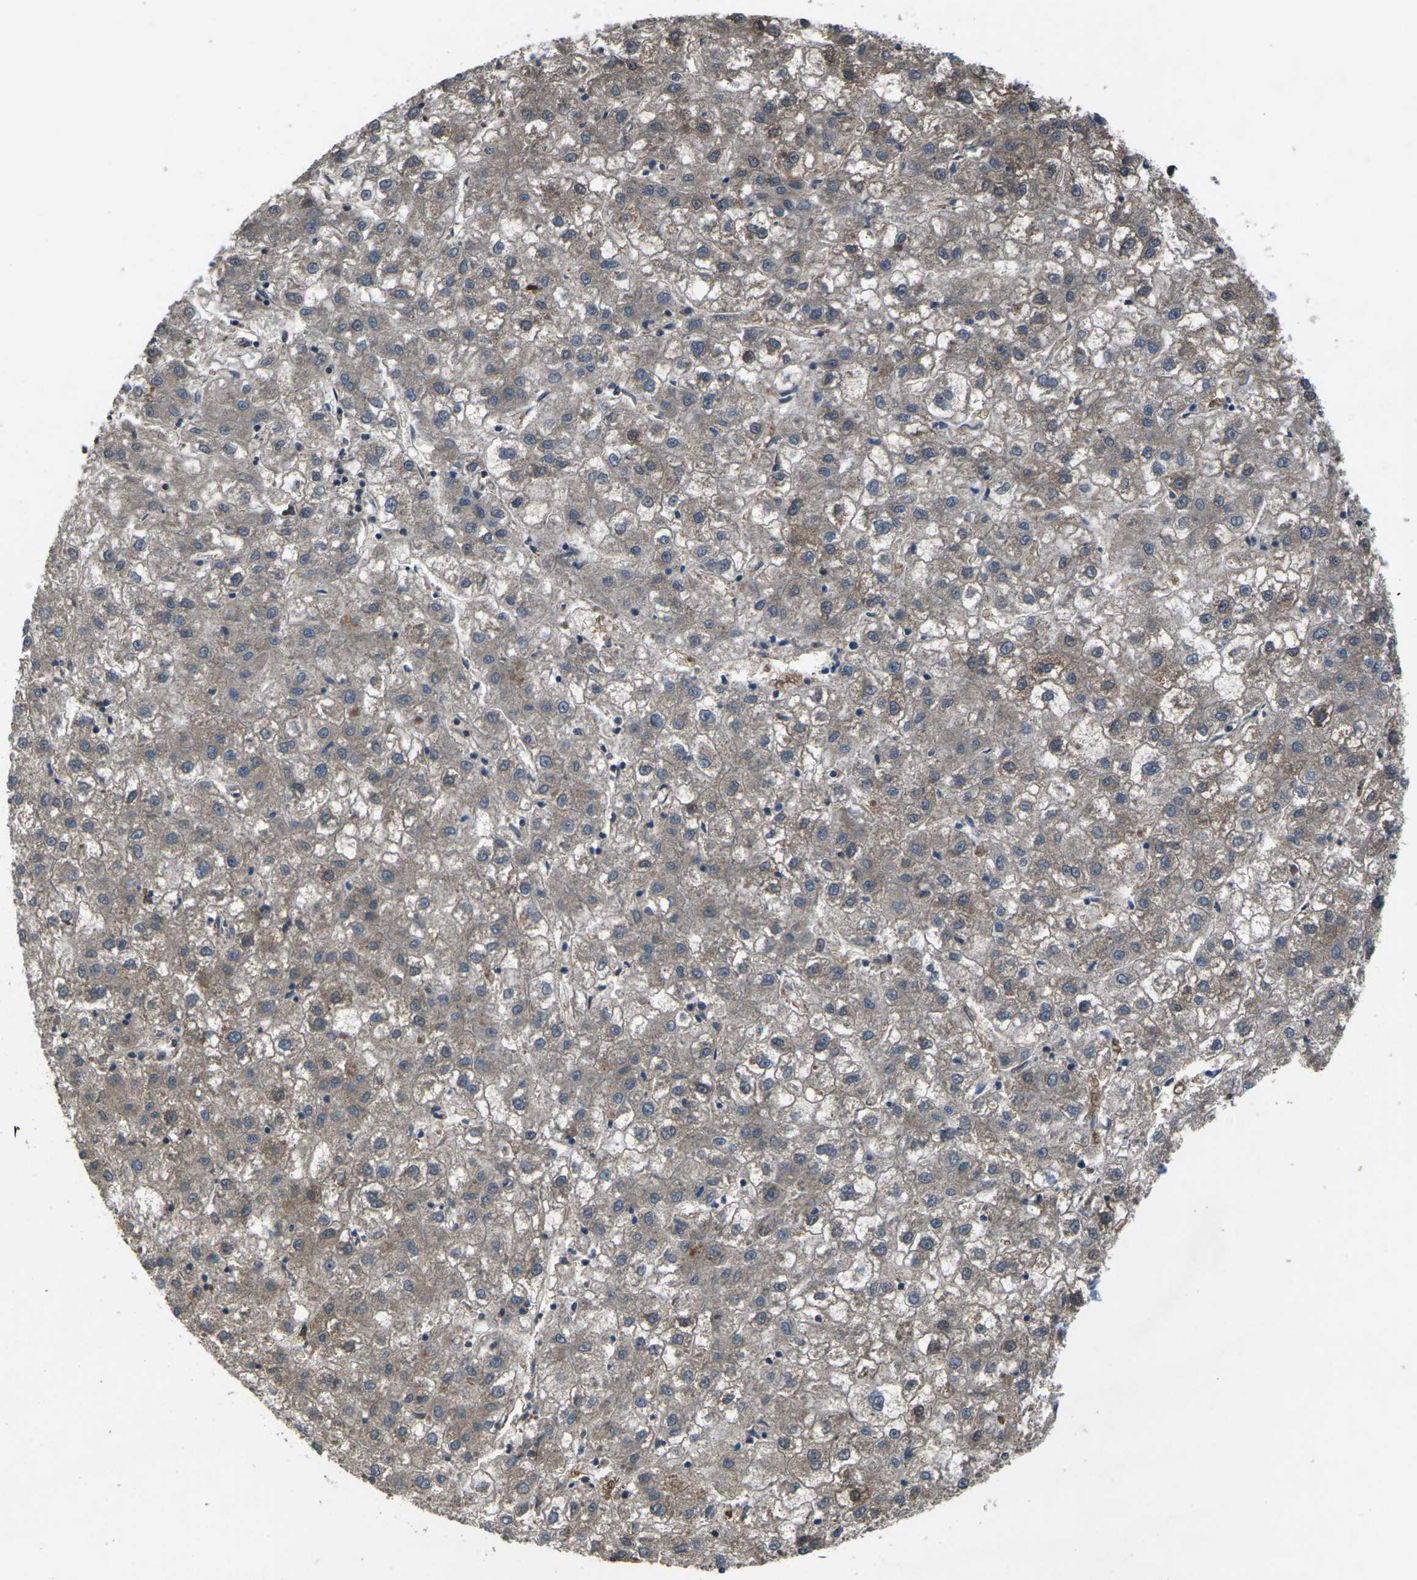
{"staining": {"intensity": "weak", "quantity": ">75%", "location": "cytoplasmic/membranous"}, "tissue": "liver cancer", "cell_type": "Tumor cells", "image_type": "cancer", "snomed": [{"axis": "morphology", "description": "Carcinoma, Hepatocellular, NOS"}, {"axis": "topography", "description": "Liver"}], "caption": "Immunohistochemical staining of liver cancer (hepatocellular carcinoma) demonstrates weak cytoplasmic/membranous protein positivity in about >75% of tumor cells.", "gene": "EDNRA", "patient": {"sex": "male", "age": 72}}